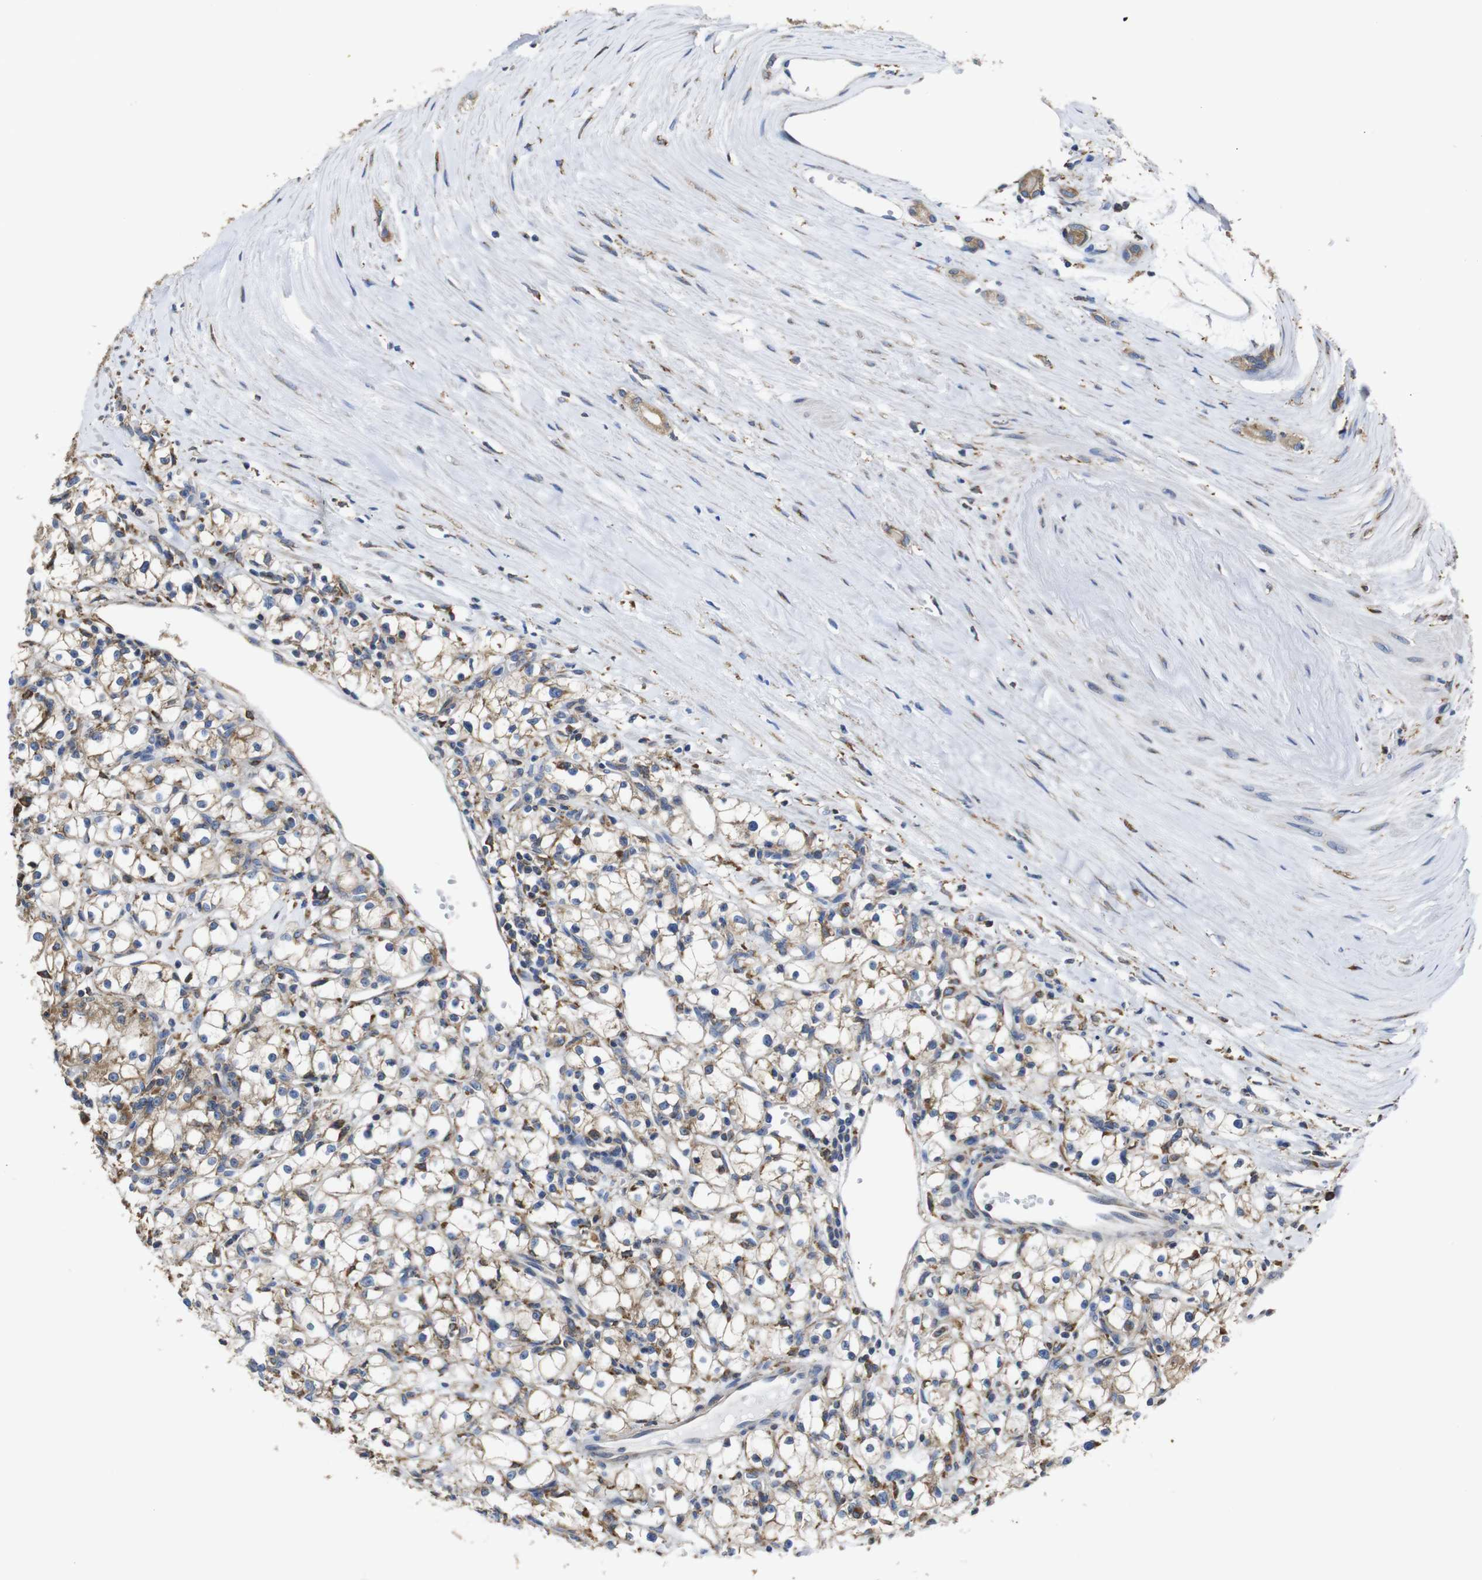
{"staining": {"intensity": "moderate", "quantity": "25%-75%", "location": "cytoplasmic/membranous"}, "tissue": "renal cancer", "cell_type": "Tumor cells", "image_type": "cancer", "snomed": [{"axis": "morphology", "description": "Adenocarcinoma, NOS"}, {"axis": "topography", "description": "Kidney"}], "caption": "There is medium levels of moderate cytoplasmic/membranous positivity in tumor cells of renal cancer, as demonstrated by immunohistochemical staining (brown color).", "gene": "PPIB", "patient": {"sex": "male", "age": 56}}